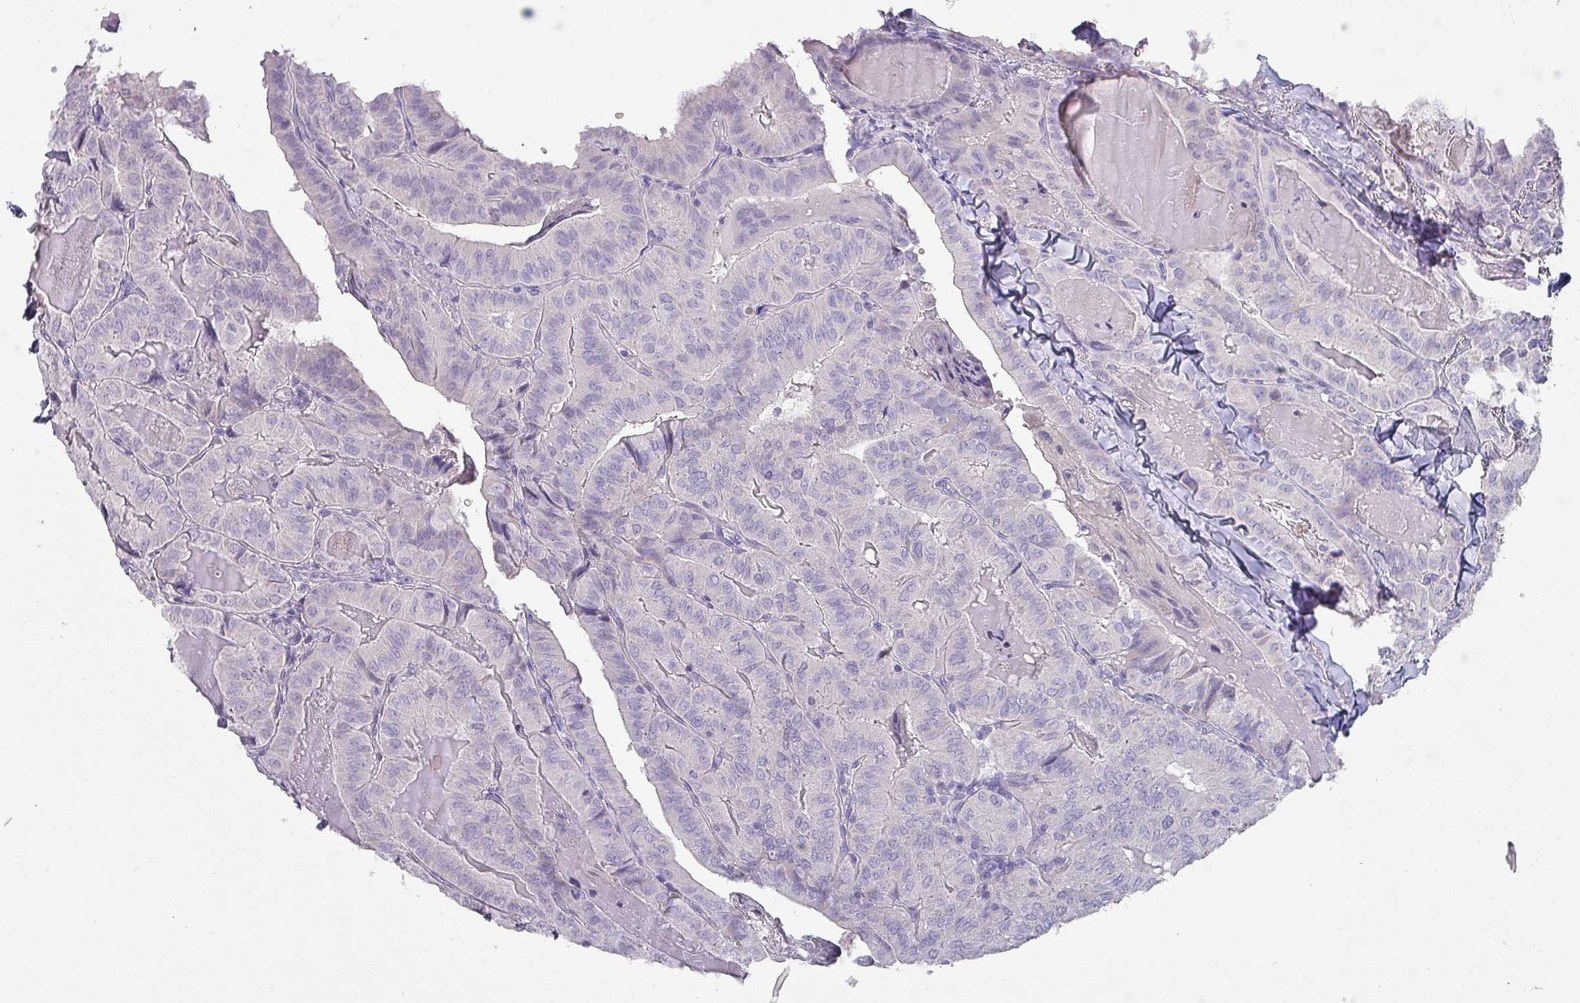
{"staining": {"intensity": "negative", "quantity": "none", "location": "none"}, "tissue": "thyroid cancer", "cell_type": "Tumor cells", "image_type": "cancer", "snomed": [{"axis": "morphology", "description": "Papillary adenocarcinoma, NOS"}, {"axis": "topography", "description": "Thyroid gland"}], "caption": "Immunohistochemical staining of human thyroid cancer shows no significant expression in tumor cells. (Immunohistochemistry (ihc), brightfield microscopy, high magnification).", "gene": "INS-IGF2", "patient": {"sex": "female", "age": 68}}